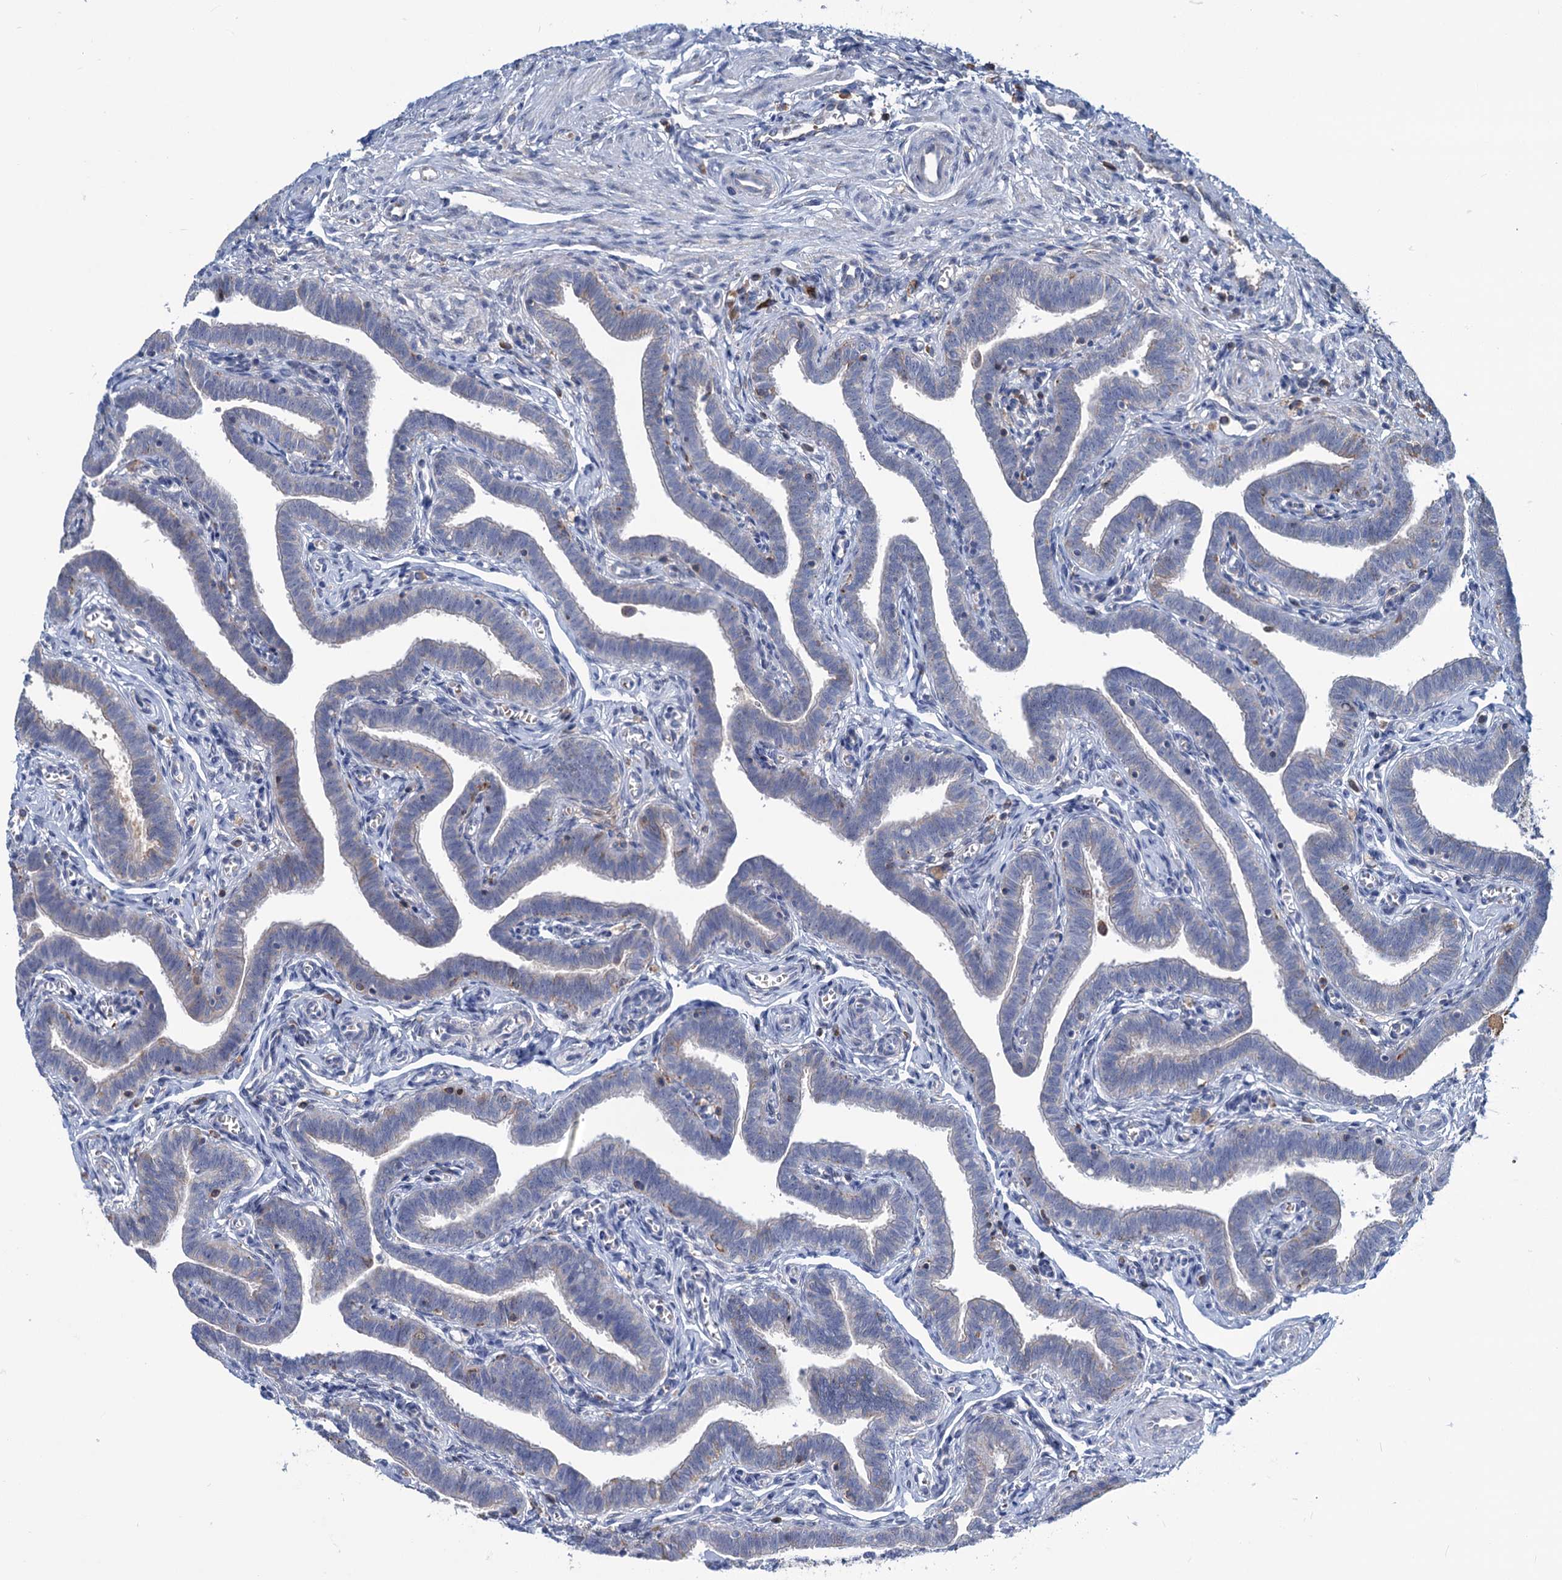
{"staining": {"intensity": "weak", "quantity": "<25%", "location": "cytoplasmic/membranous"}, "tissue": "fallopian tube", "cell_type": "Glandular cells", "image_type": "normal", "snomed": [{"axis": "morphology", "description": "Normal tissue, NOS"}, {"axis": "topography", "description": "Fallopian tube"}], "caption": "An immunohistochemistry micrograph of benign fallopian tube is shown. There is no staining in glandular cells of fallopian tube.", "gene": "LPIN1", "patient": {"sex": "female", "age": 36}}